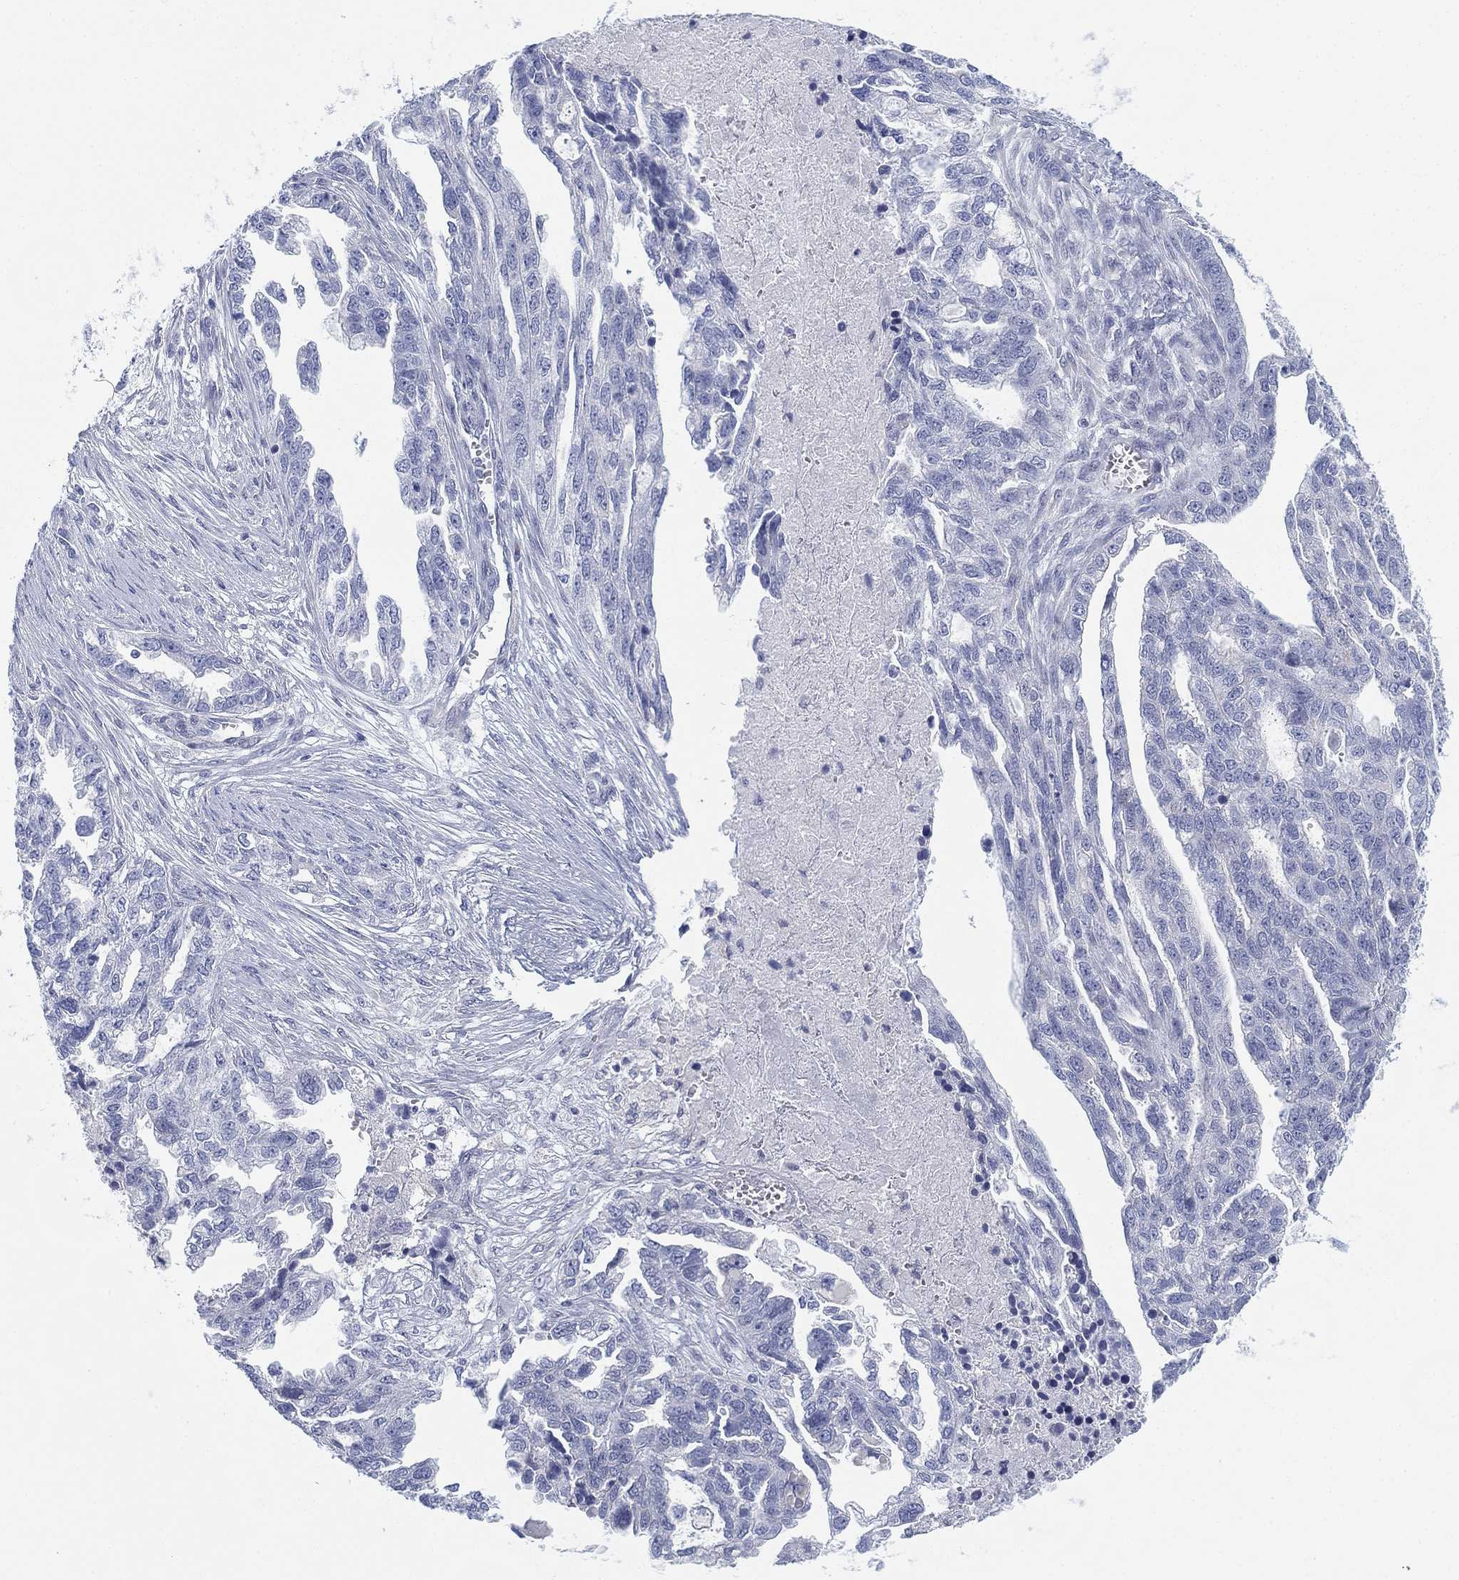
{"staining": {"intensity": "negative", "quantity": "none", "location": "none"}, "tissue": "ovarian cancer", "cell_type": "Tumor cells", "image_type": "cancer", "snomed": [{"axis": "morphology", "description": "Cystadenocarcinoma, serous, NOS"}, {"axis": "topography", "description": "Ovary"}], "caption": "Immunohistochemistry (IHC) photomicrograph of neoplastic tissue: human ovarian cancer (serous cystadenocarcinoma) stained with DAB displays no significant protein expression in tumor cells. The staining was performed using DAB (3,3'-diaminobenzidine) to visualize the protein expression in brown, while the nuclei were stained in blue with hematoxylin (Magnification: 20x).", "gene": "GCNA", "patient": {"sex": "female", "age": 51}}